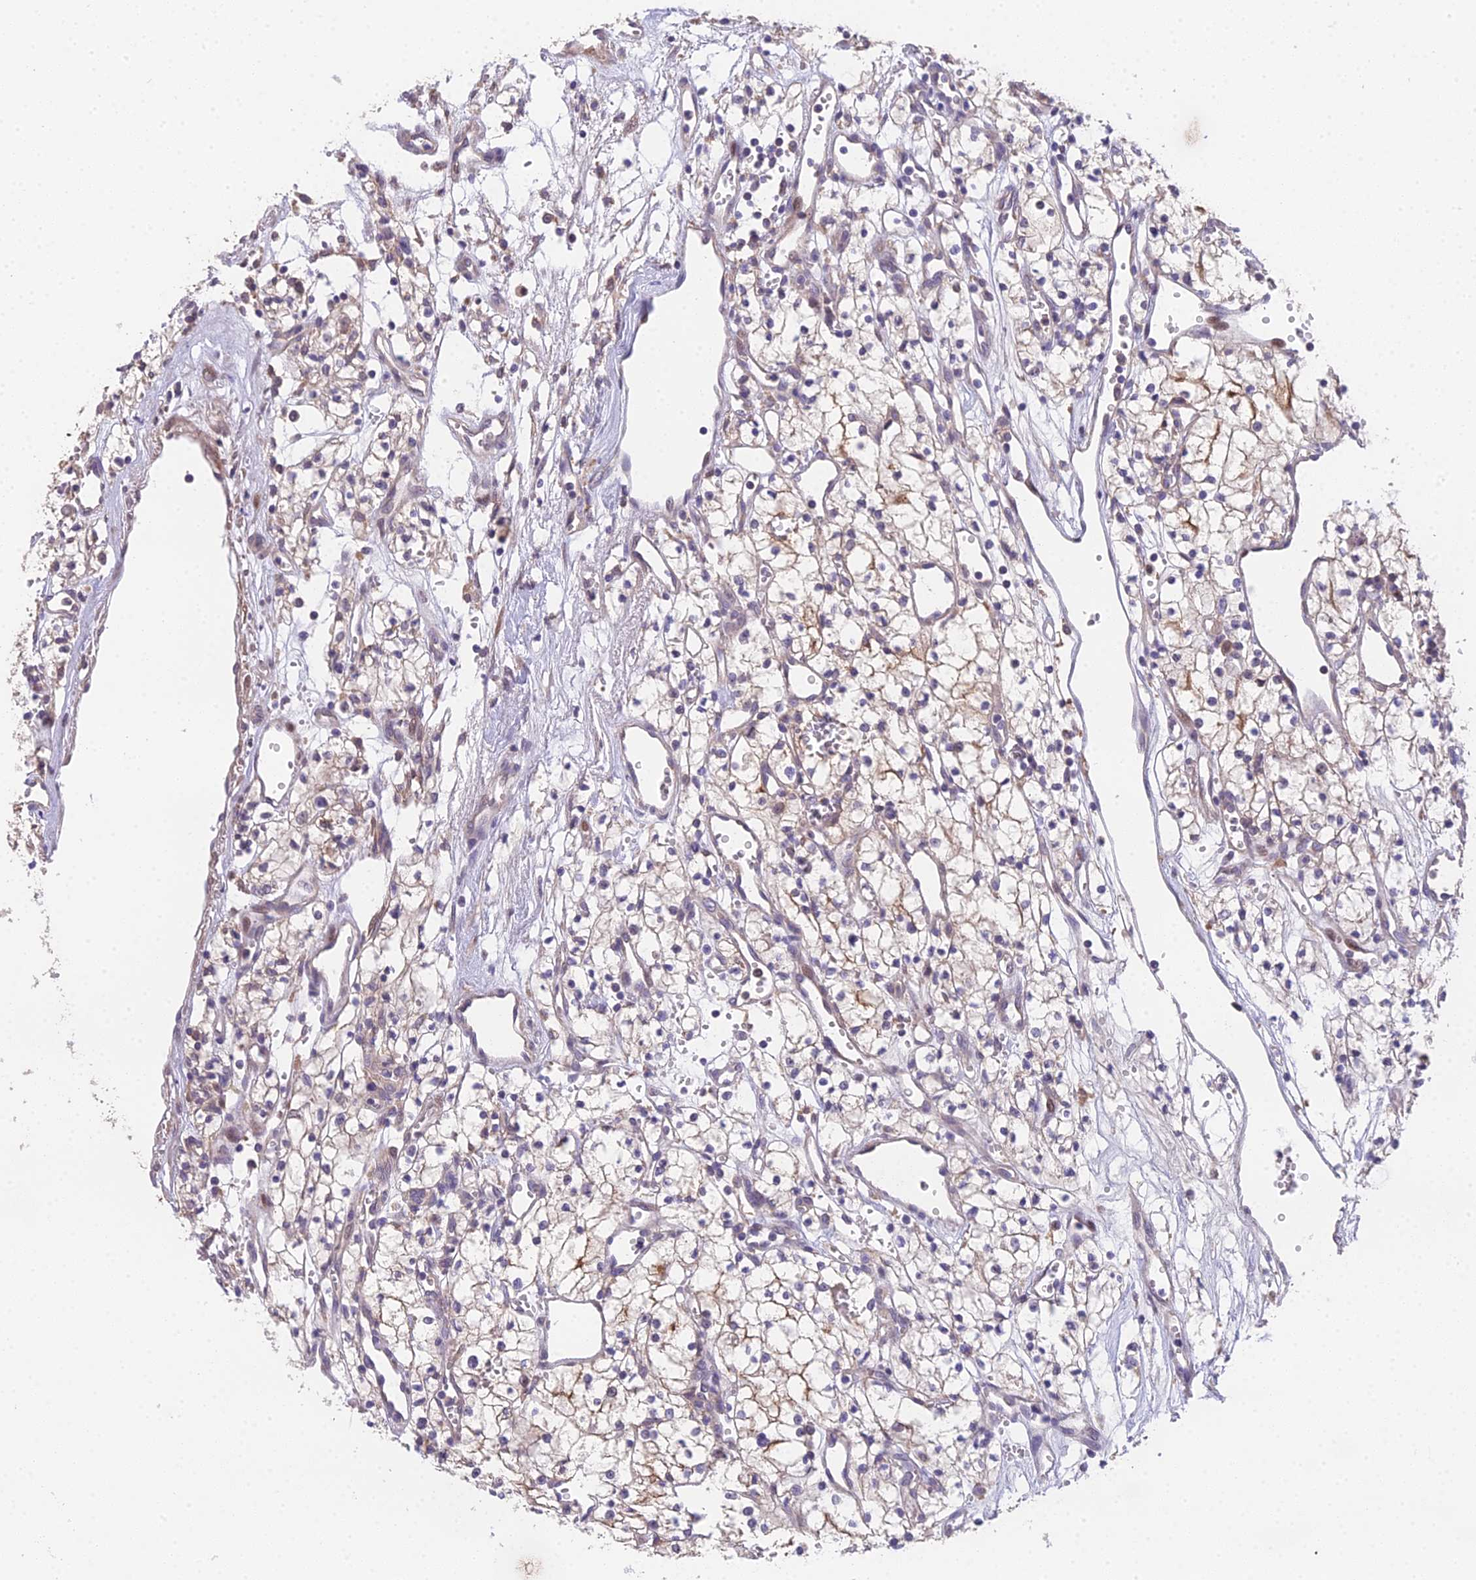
{"staining": {"intensity": "negative", "quantity": "none", "location": "none"}, "tissue": "renal cancer", "cell_type": "Tumor cells", "image_type": "cancer", "snomed": [{"axis": "morphology", "description": "Adenocarcinoma, NOS"}, {"axis": "topography", "description": "Kidney"}], "caption": "A histopathology image of renal cancer stained for a protein displays no brown staining in tumor cells.", "gene": "PUS10", "patient": {"sex": "male", "age": 59}}